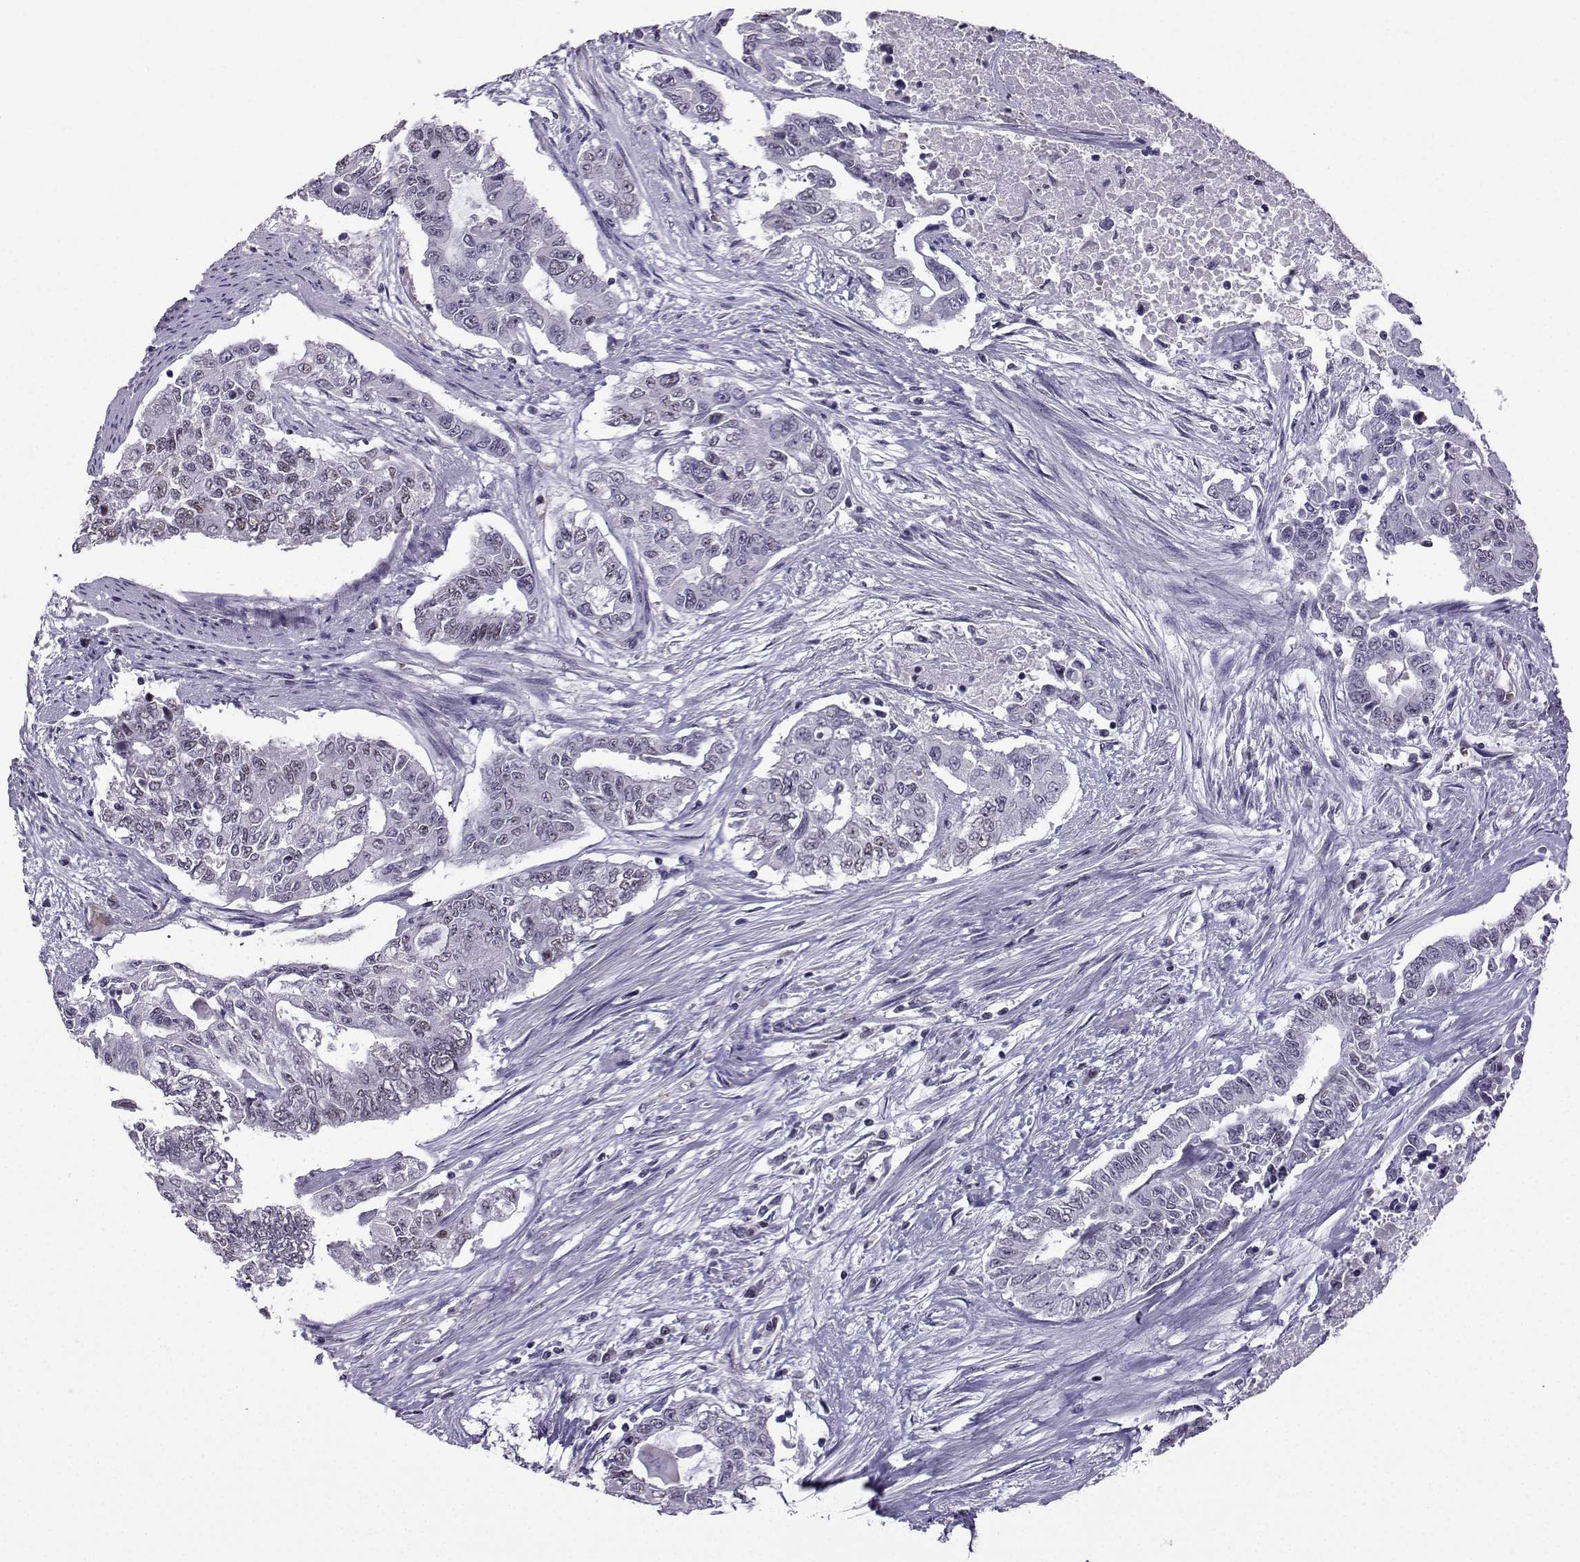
{"staining": {"intensity": "negative", "quantity": "none", "location": "none"}, "tissue": "endometrial cancer", "cell_type": "Tumor cells", "image_type": "cancer", "snomed": [{"axis": "morphology", "description": "Adenocarcinoma, NOS"}, {"axis": "topography", "description": "Uterus"}], "caption": "High magnification brightfield microscopy of adenocarcinoma (endometrial) stained with DAB (brown) and counterstained with hematoxylin (blue): tumor cells show no significant expression.", "gene": "LRFN2", "patient": {"sex": "female", "age": 59}}